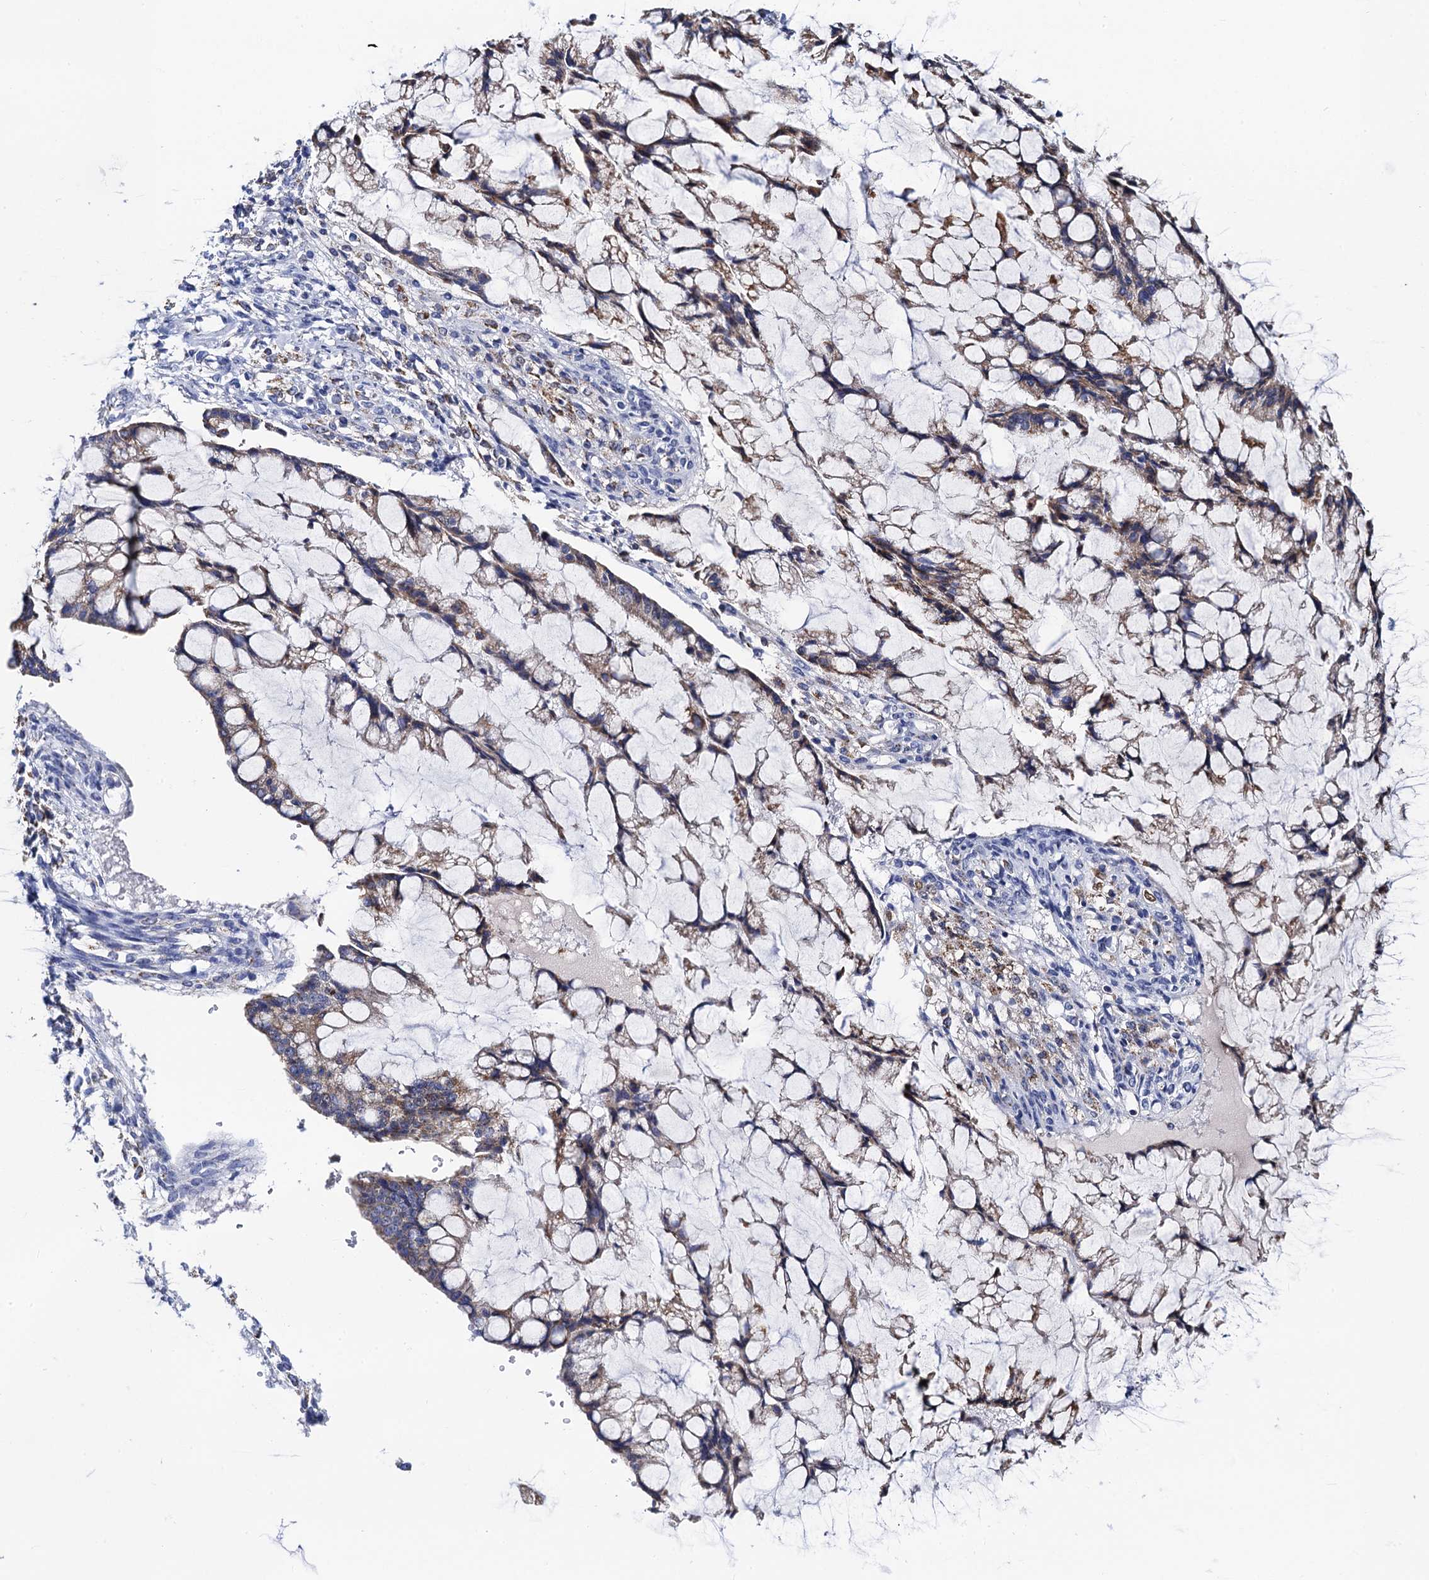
{"staining": {"intensity": "moderate", "quantity": ">75%", "location": "cytoplasmic/membranous"}, "tissue": "ovarian cancer", "cell_type": "Tumor cells", "image_type": "cancer", "snomed": [{"axis": "morphology", "description": "Cystadenocarcinoma, mucinous, NOS"}, {"axis": "topography", "description": "Ovary"}], "caption": "Immunohistochemistry photomicrograph of neoplastic tissue: ovarian mucinous cystadenocarcinoma stained using immunohistochemistry shows medium levels of moderate protein expression localized specifically in the cytoplasmic/membranous of tumor cells, appearing as a cytoplasmic/membranous brown color.", "gene": "ACADSB", "patient": {"sex": "female", "age": 73}}